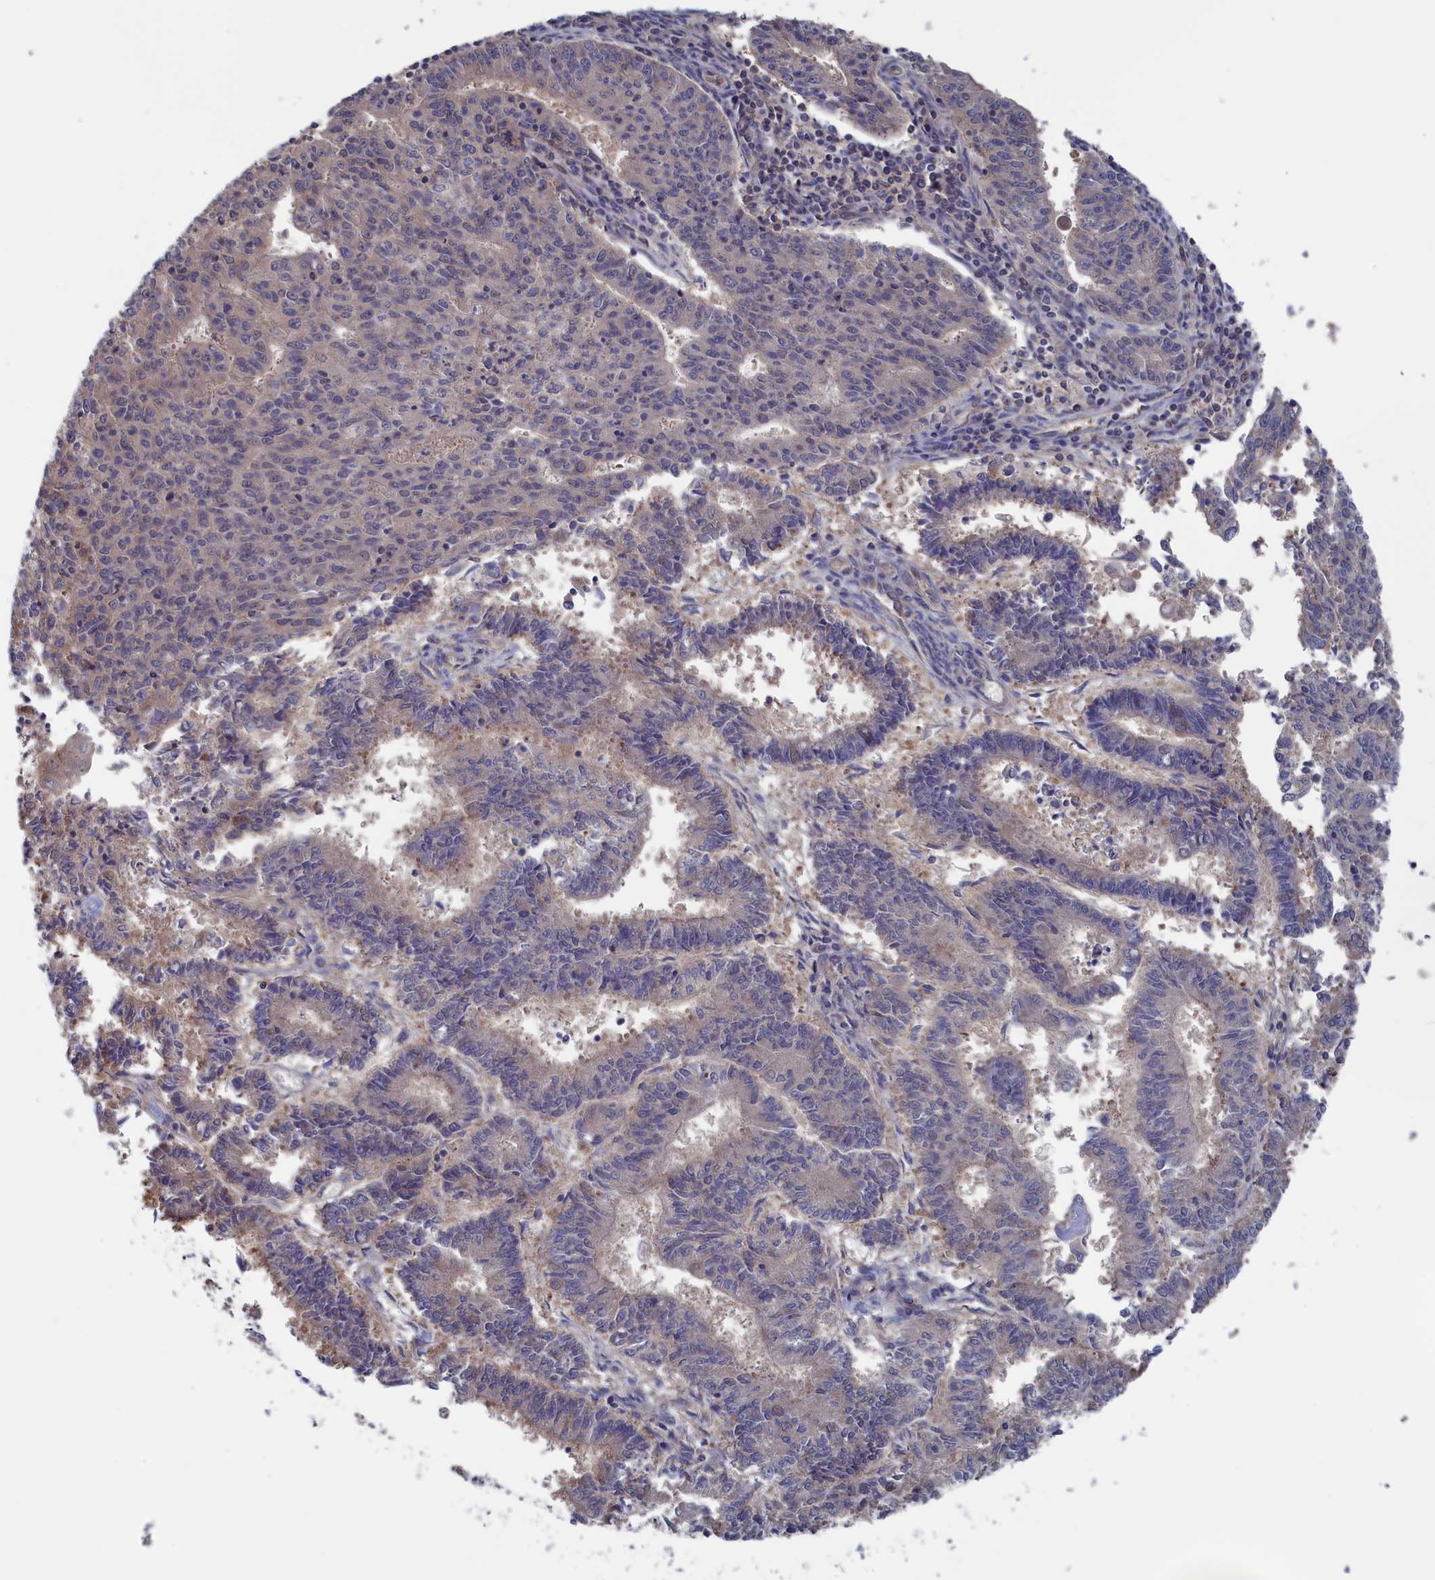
{"staining": {"intensity": "negative", "quantity": "none", "location": "none"}, "tissue": "endometrial cancer", "cell_type": "Tumor cells", "image_type": "cancer", "snomed": [{"axis": "morphology", "description": "Adenocarcinoma, NOS"}, {"axis": "topography", "description": "Endometrium"}], "caption": "Protein analysis of endometrial cancer exhibits no significant positivity in tumor cells.", "gene": "NUTF2", "patient": {"sex": "female", "age": 59}}